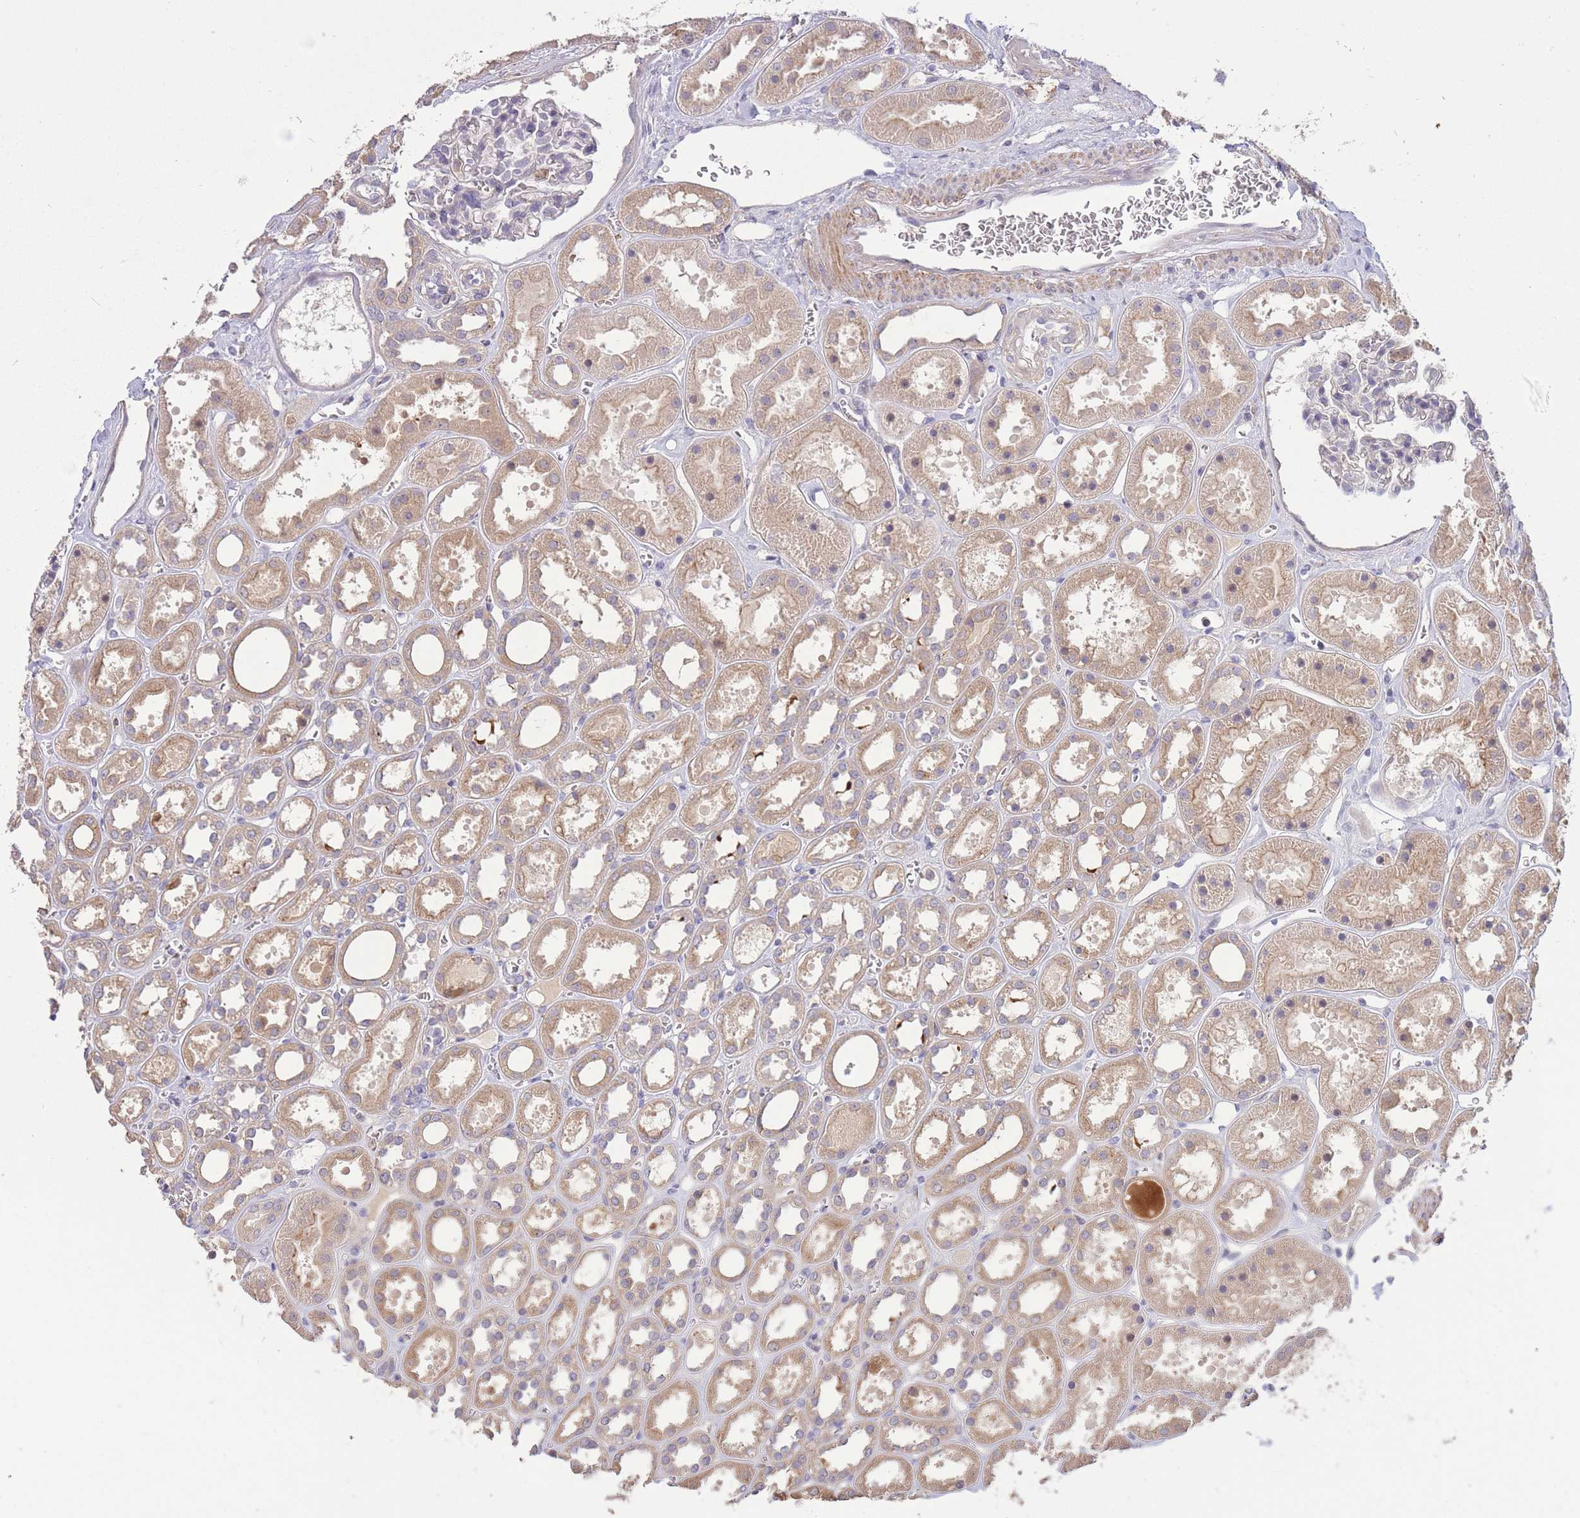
{"staining": {"intensity": "weak", "quantity": "<25%", "location": "cytoplasmic/membranous"}, "tissue": "kidney", "cell_type": "Cells in glomeruli", "image_type": "normal", "snomed": [{"axis": "morphology", "description": "Normal tissue, NOS"}, {"axis": "topography", "description": "Kidney"}], "caption": "An image of kidney stained for a protein reveals no brown staining in cells in glomeruli.", "gene": "ZNF304", "patient": {"sex": "female", "age": 41}}